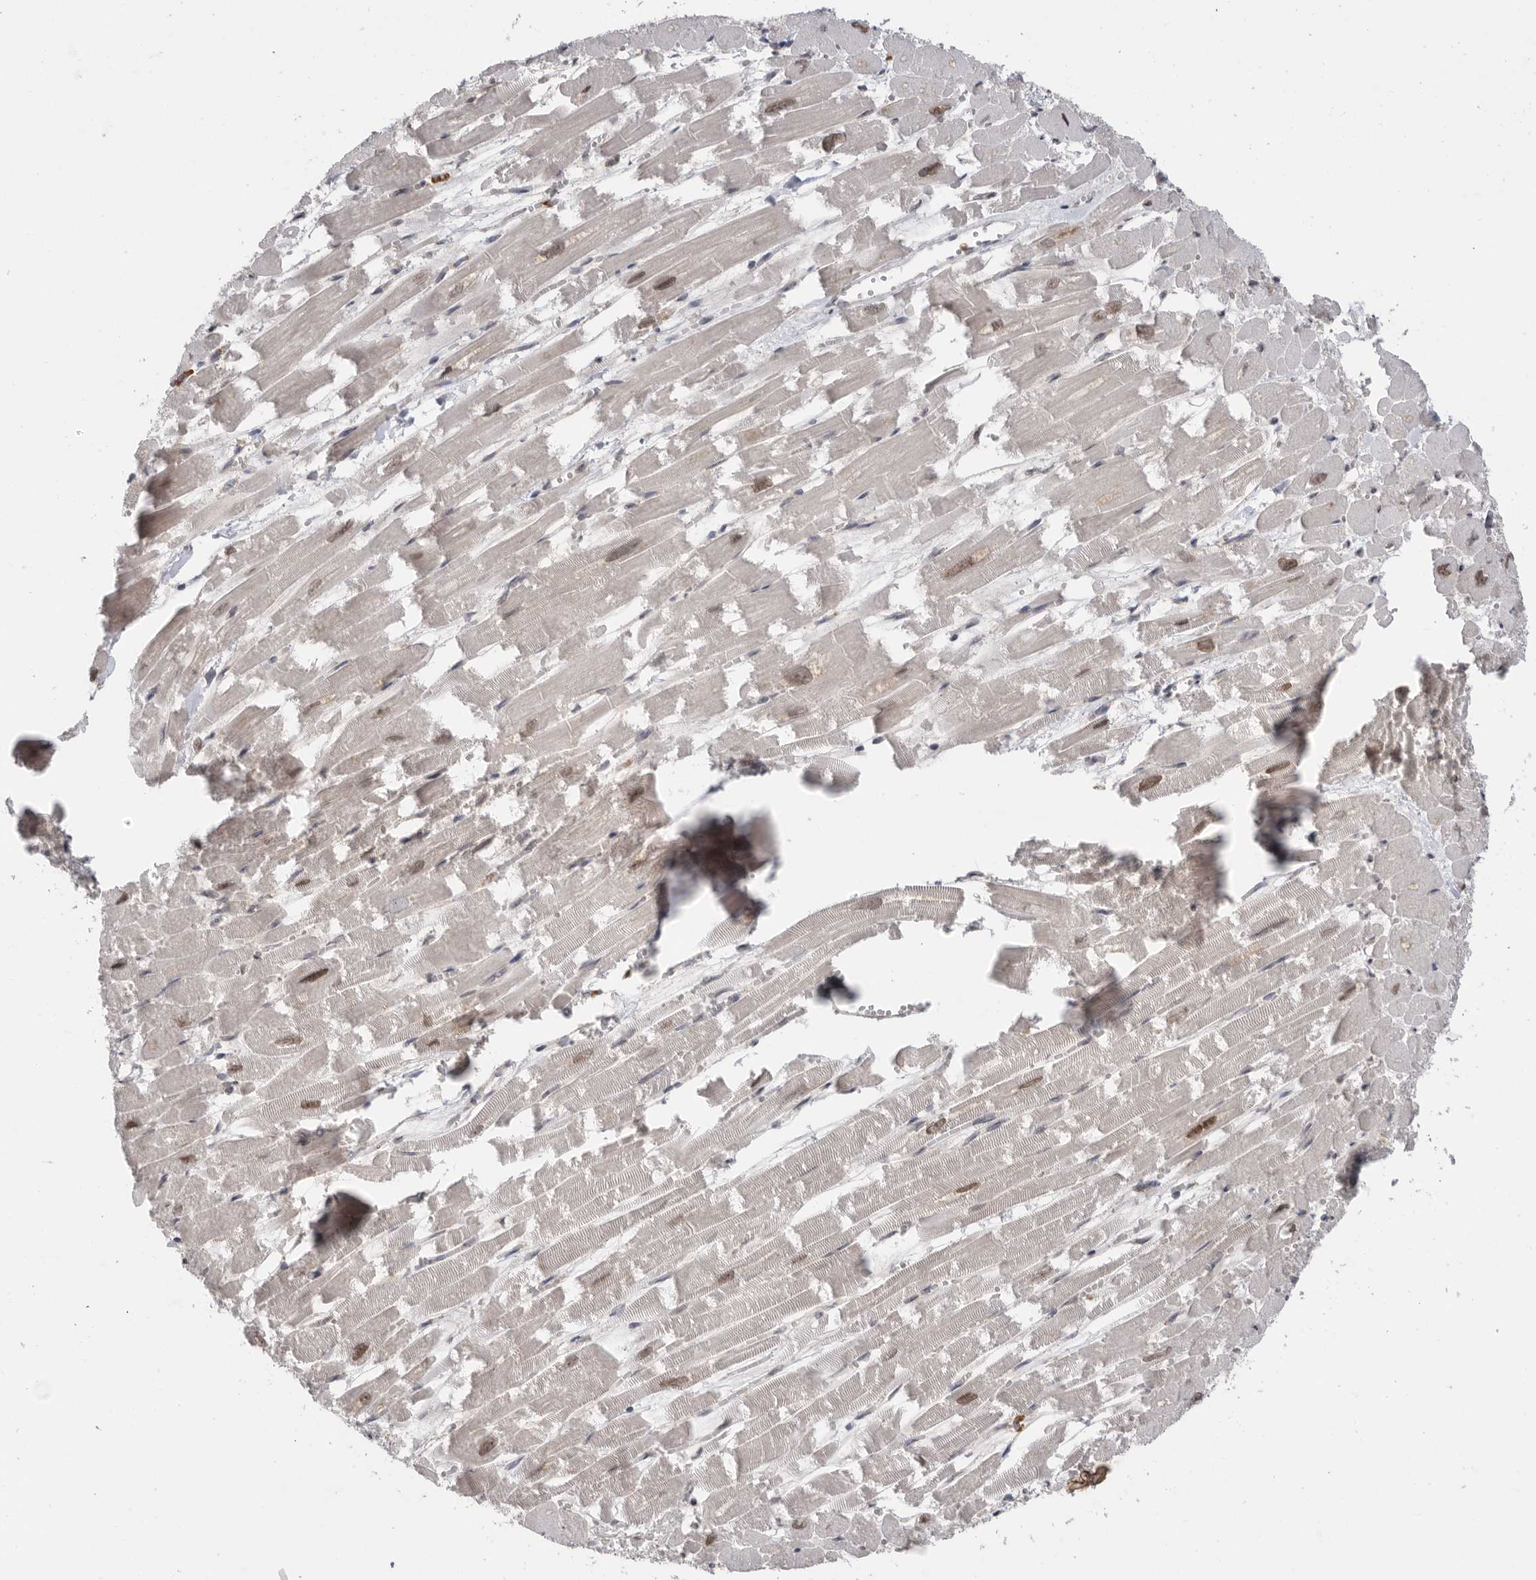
{"staining": {"intensity": "moderate", "quantity": ">75%", "location": "nuclear"}, "tissue": "heart muscle", "cell_type": "Cardiomyocytes", "image_type": "normal", "snomed": [{"axis": "morphology", "description": "Normal tissue, NOS"}, {"axis": "topography", "description": "Heart"}], "caption": "Immunohistochemical staining of benign human heart muscle shows >75% levels of moderate nuclear protein staining in approximately >75% of cardiomyocytes.", "gene": "KLK5", "patient": {"sex": "male", "age": 54}}